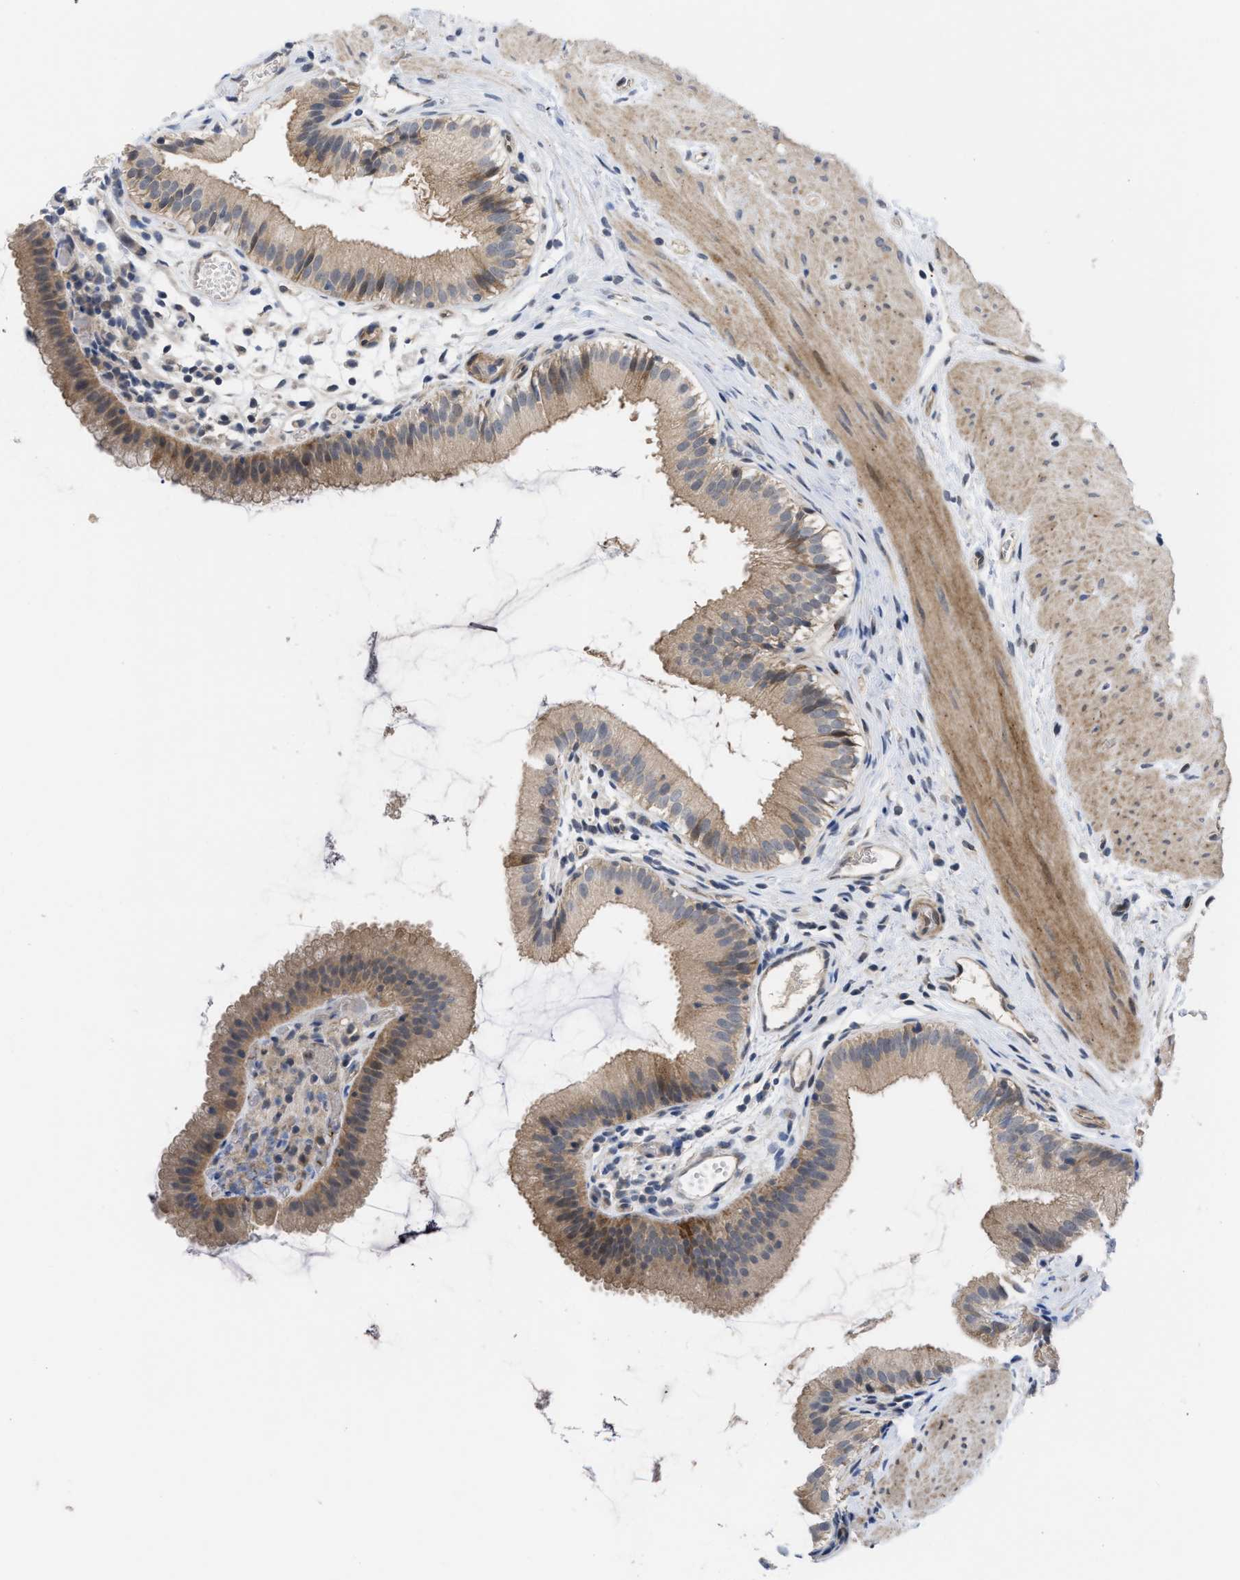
{"staining": {"intensity": "moderate", "quantity": ">75%", "location": "cytoplasmic/membranous"}, "tissue": "gallbladder", "cell_type": "Glandular cells", "image_type": "normal", "snomed": [{"axis": "morphology", "description": "Normal tissue, NOS"}, {"axis": "topography", "description": "Gallbladder"}], "caption": "The histopathology image reveals staining of normal gallbladder, revealing moderate cytoplasmic/membranous protein staining (brown color) within glandular cells.", "gene": "LDAF1", "patient": {"sex": "female", "age": 26}}